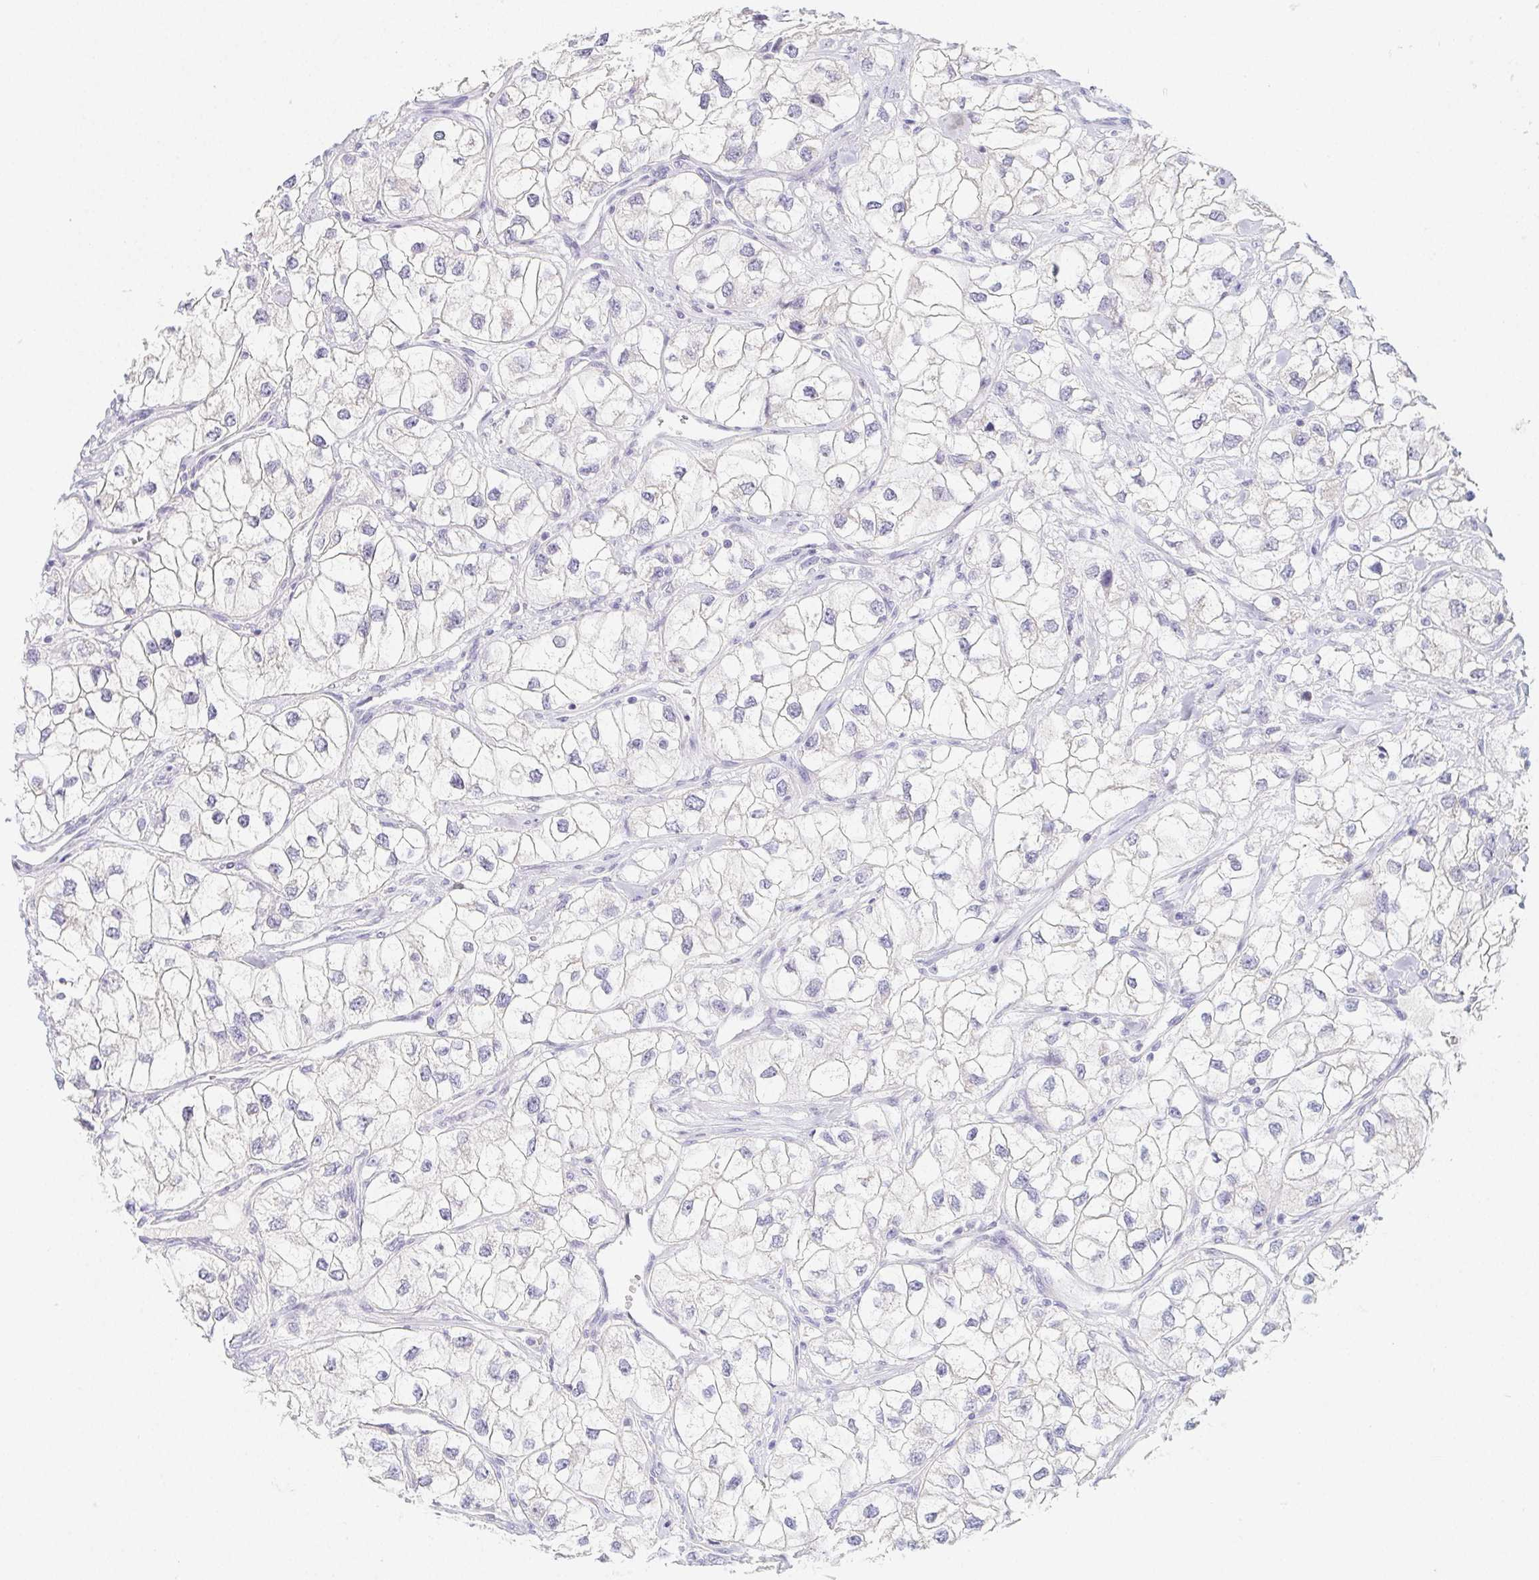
{"staining": {"intensity": "negative", "quantity": "none", "location": "none"}, "tissue": "renal cancer", "cell_type": "Tumor cells", "image_type": "cancer", "snomed": [{"axis": "morphology", "description": "Adenocarcinoma, NOS"}, {"axis": "topography", "description": "Kidney"}], "caption": "Renal cancer was stained to show a protein in brown. There is no significant staining in tumor cells.", "gene": "GLIPR1L1", "patient": {"sex": "male", "age": 59}}